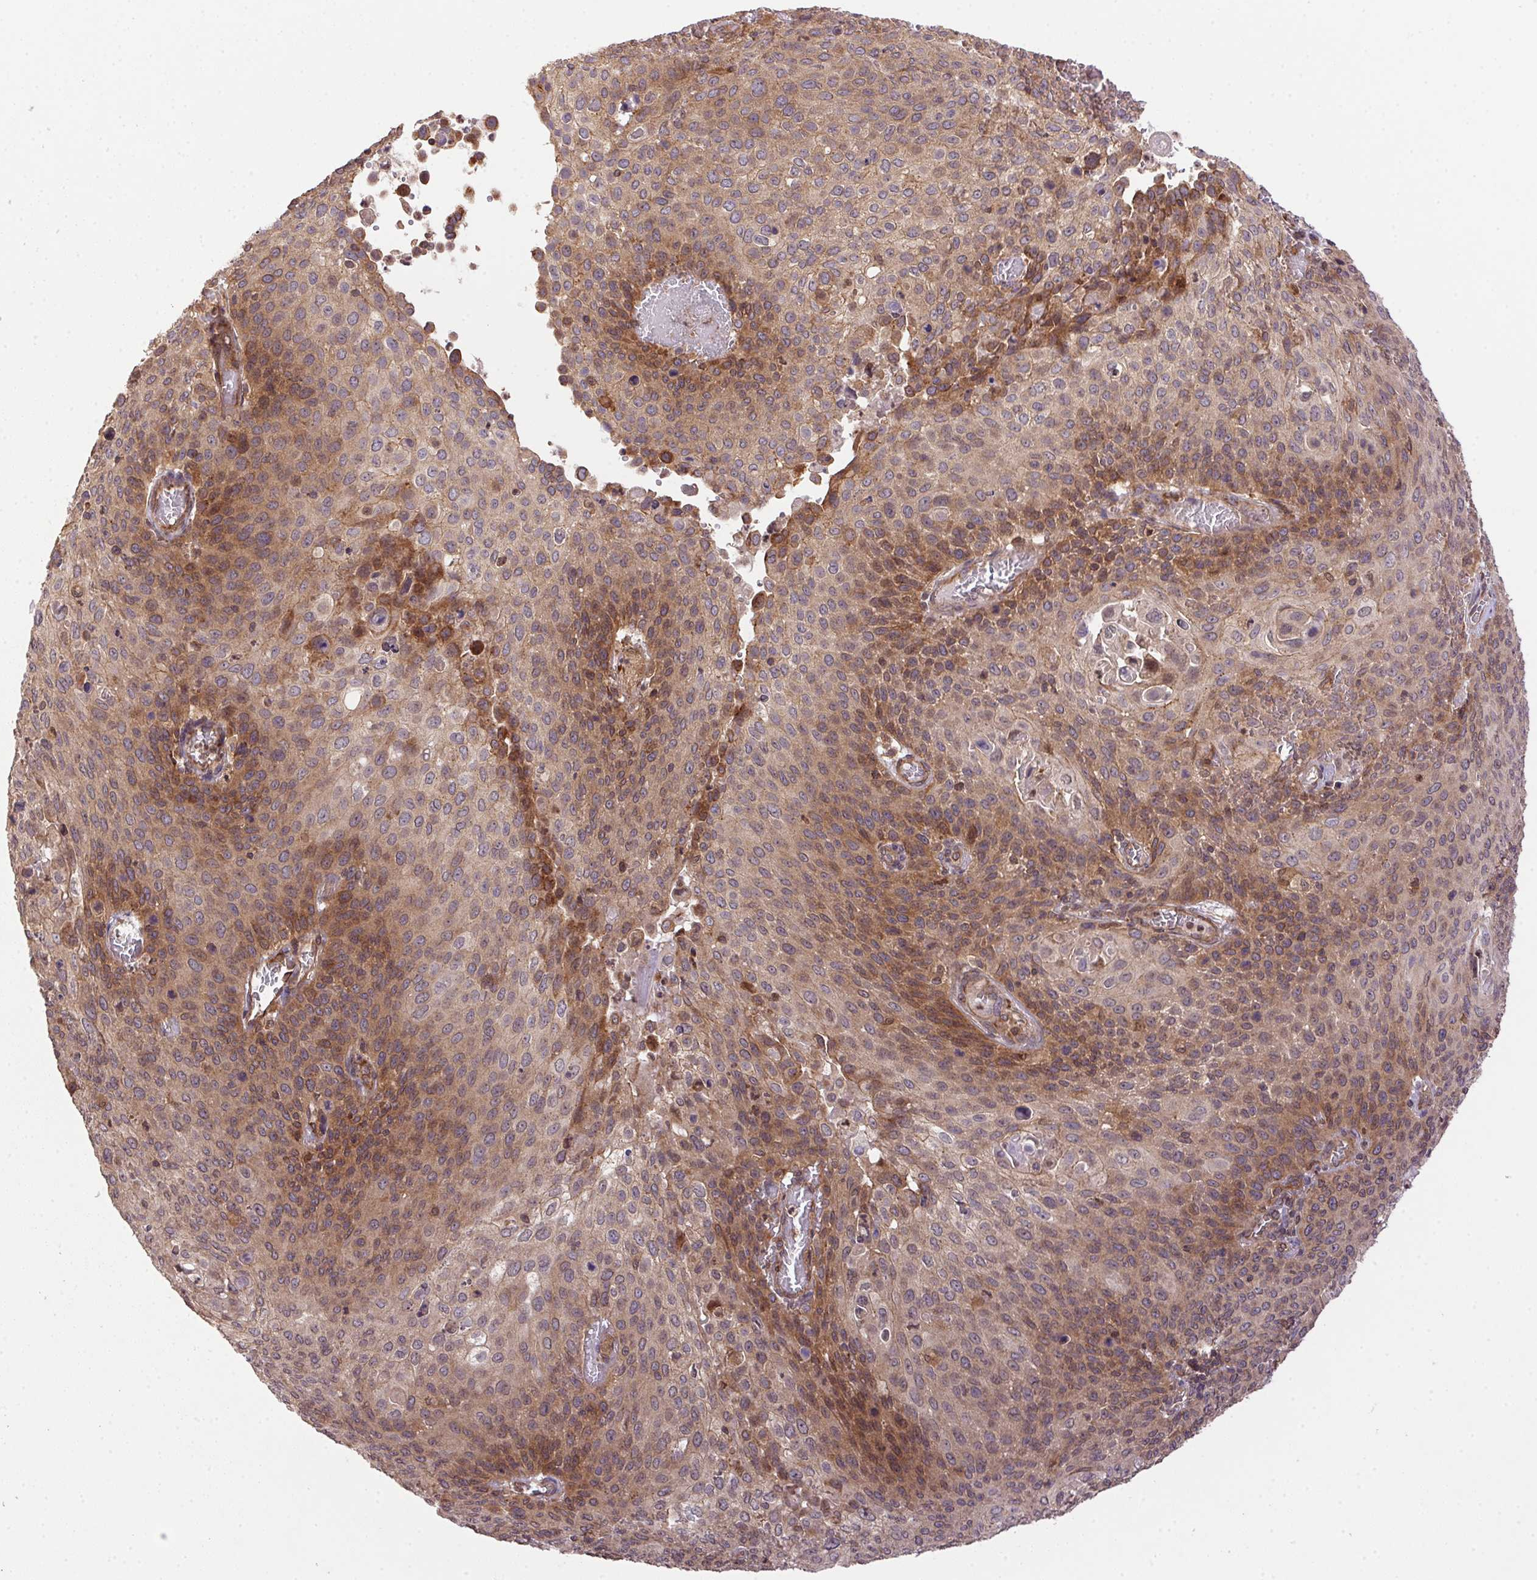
{"staining": {"intensity": "weak", "quantity": ">75%", "location": "cytoplasmic/membranous"}, "tissue": "cervical cancer", "cell_type": "Tumor cells", "image_type": "cancer", "snomed": [{"axis": "morphology", "description": "Squamous cell carcinoma, NOS"}, {"axis": "topography", "description": "Cervix"}], "caption": "Protein staining of cervical cancer (squamous cell carcinoma) tissue displays weak cytoplasmic/membranous positivity in approximately >75% of tumor cells.", "gene": "MEX3D", "patient": {"sex": "female", "age": 65}}